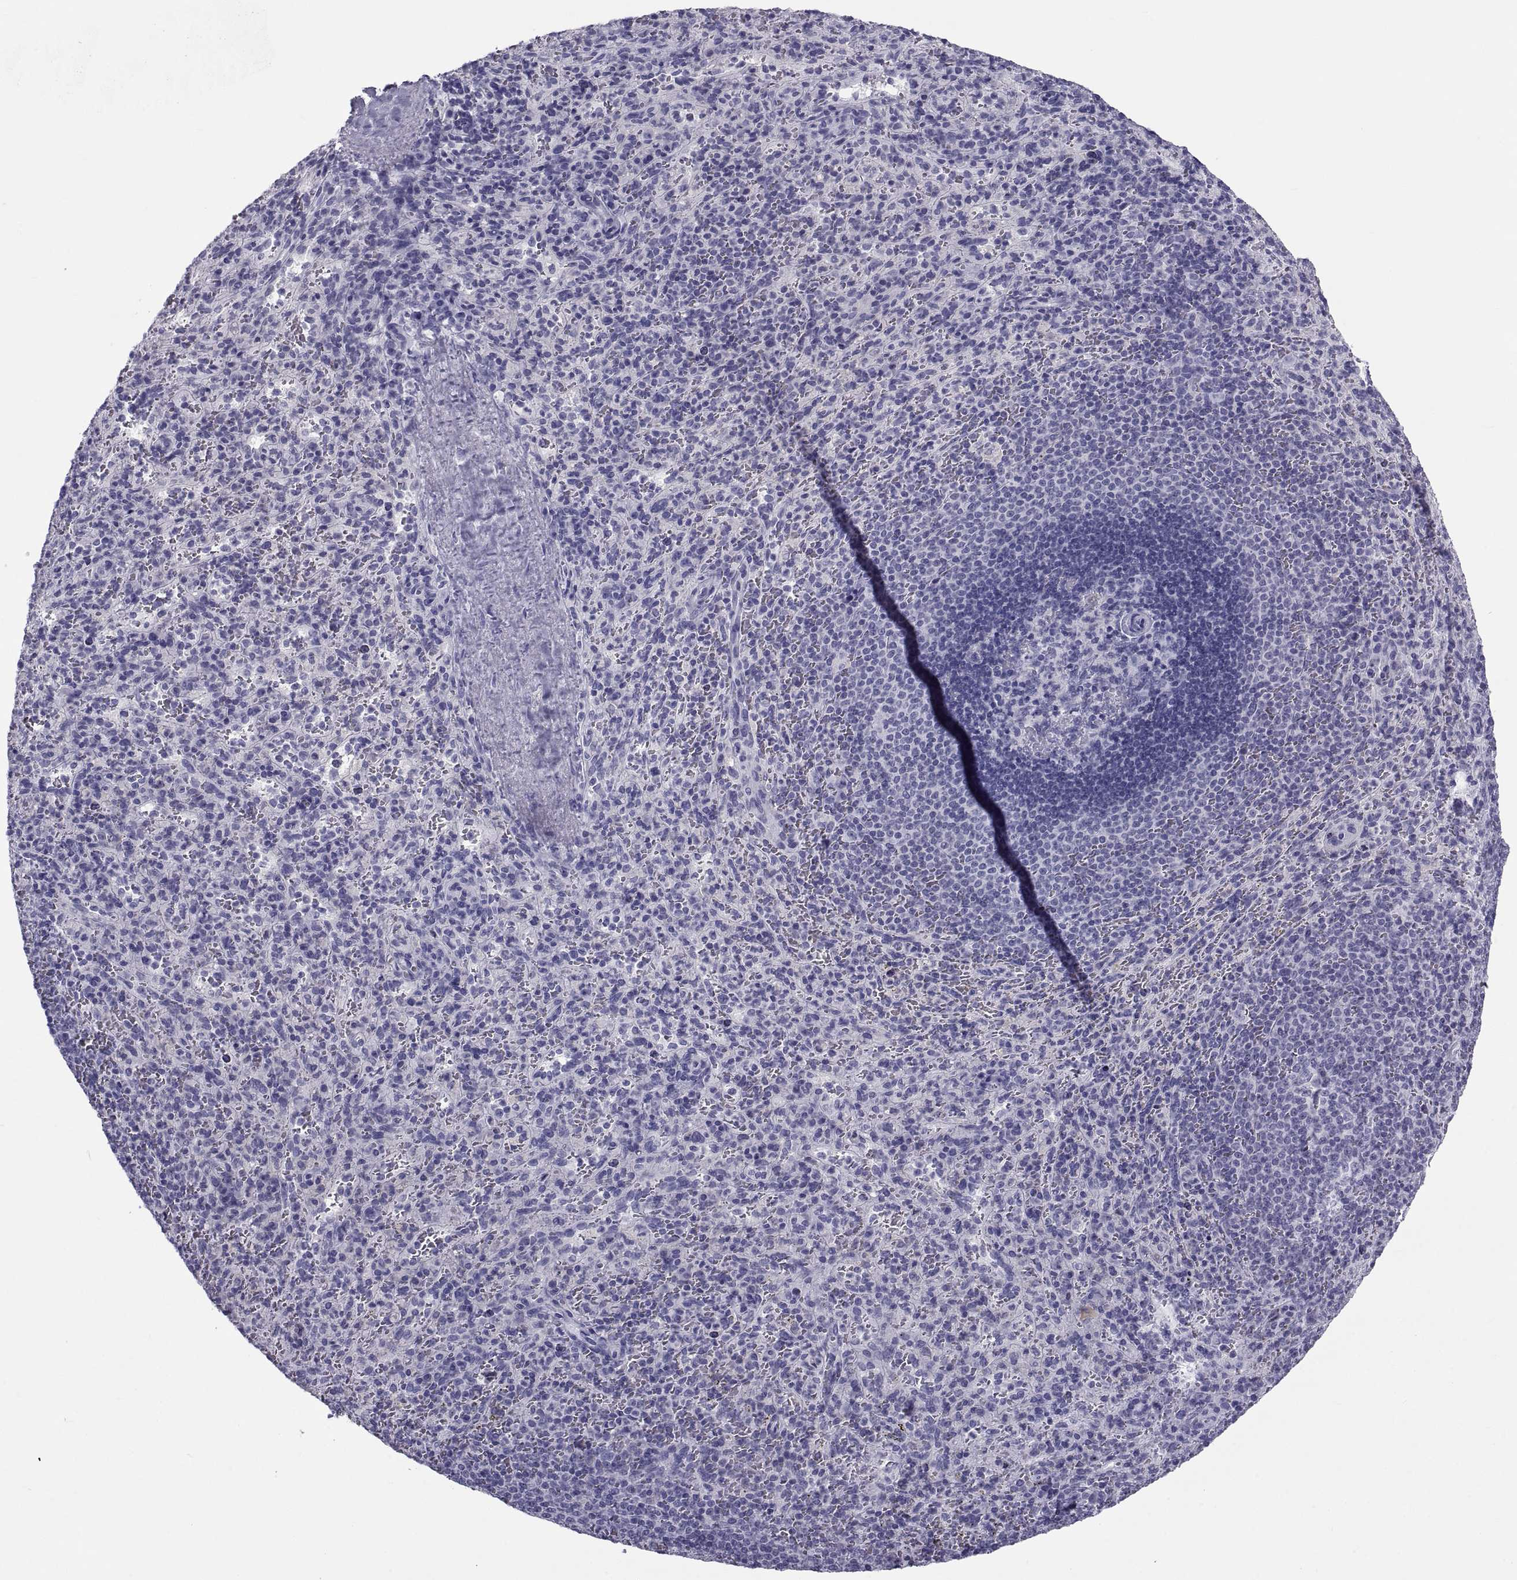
{"staining": {"intensity": "negative", "quantity": "none", "location": "none"}, "tissue": "spleen", "cell_type": "Cells in red pulp", "image_type": "normal", "snomed": [{"axis": "morphology", "description": "Normal tissue, NOS"}, {"axis": "topography", "description": "Spleen"}], "caption": "The photomicrograph displays no significant staining in cells in red pulp of spleen.", "gene": "NPTX2", "patient": {"sex": "male", "age": 57}}